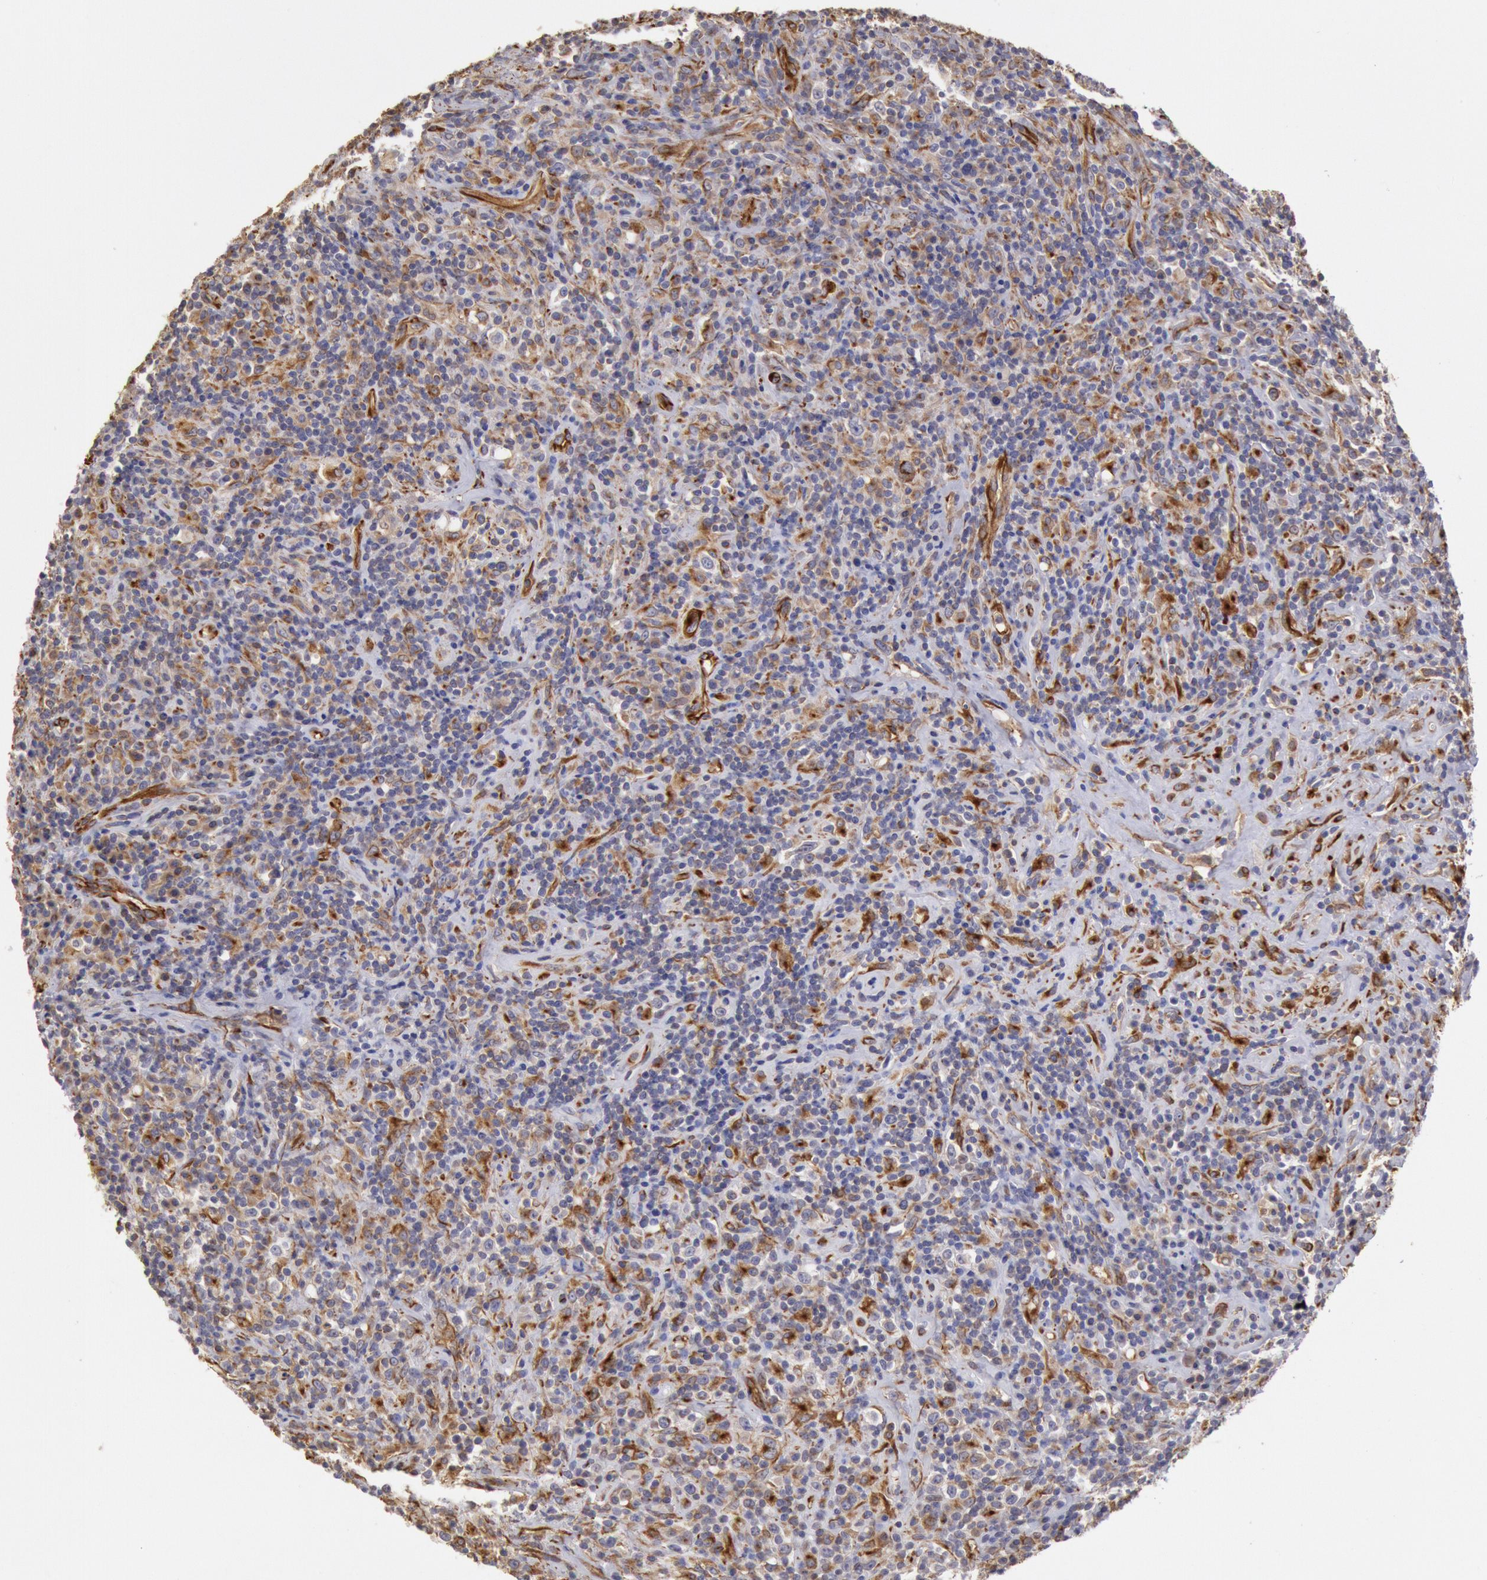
{"staining": {"intensity": "moderate", "quantity": "<25%", "location": "cytoplasmic/membranous"}, "tissue": "lymphoma", "cell_type": "Tumor cells", "image_type": "cancer", "snomed": [{"axis": "morphology", "description": "Hodgkin's disease, NOS"}, {"axis": "topography", "description": "Lymph node"}], "caption": "An immunohistochemistry image of neoplastic tissue is shown. Protein staining in brown shows moderate cytoplasmic/membranous positivity in Hodgkin's disease within tumor cells.", "gene": "RNF139", "patient": {"sex": "male", "age": 46}}